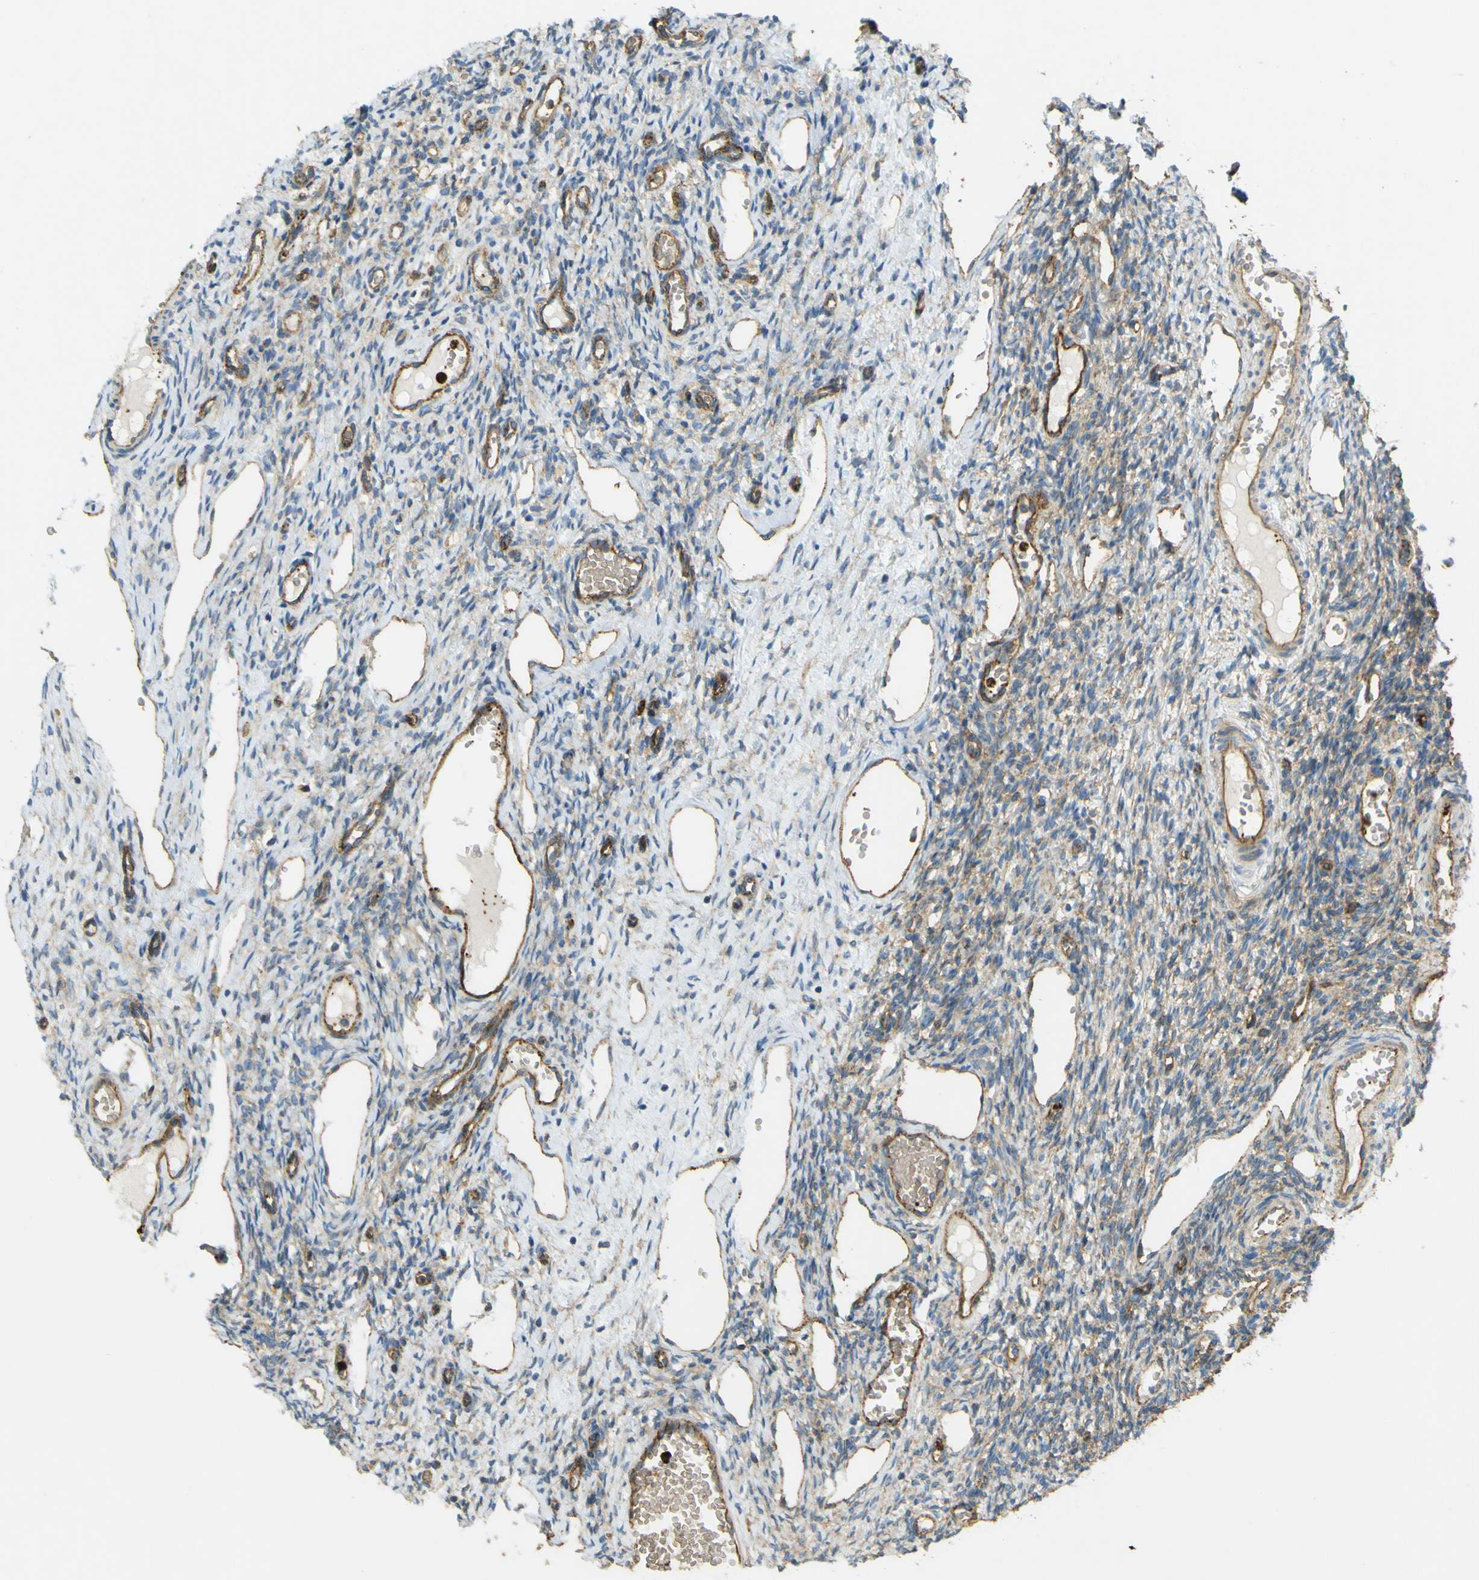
{"staining": {"intensity": "moderate", "quantity": "25%-75%", "location": "cytoplasmic/membranous"}, "tissue": "ovary", "cell_type": "Ovarian stroma cells", "image_type": "normal", "snomed": [{"axis": "morphology", "description": "Normal tissue, NOS"}, {"axis": "topography", "description": "Ovary"}], "caption": "Immunohistochemical staining of benign human ovary shows moderate cytoplasmic/membranous protein staining in approximately 25%-75% of ovarian stroma cells.", "gene": "PLXDC1", "patient": {"sex": "female", "age": 33}}